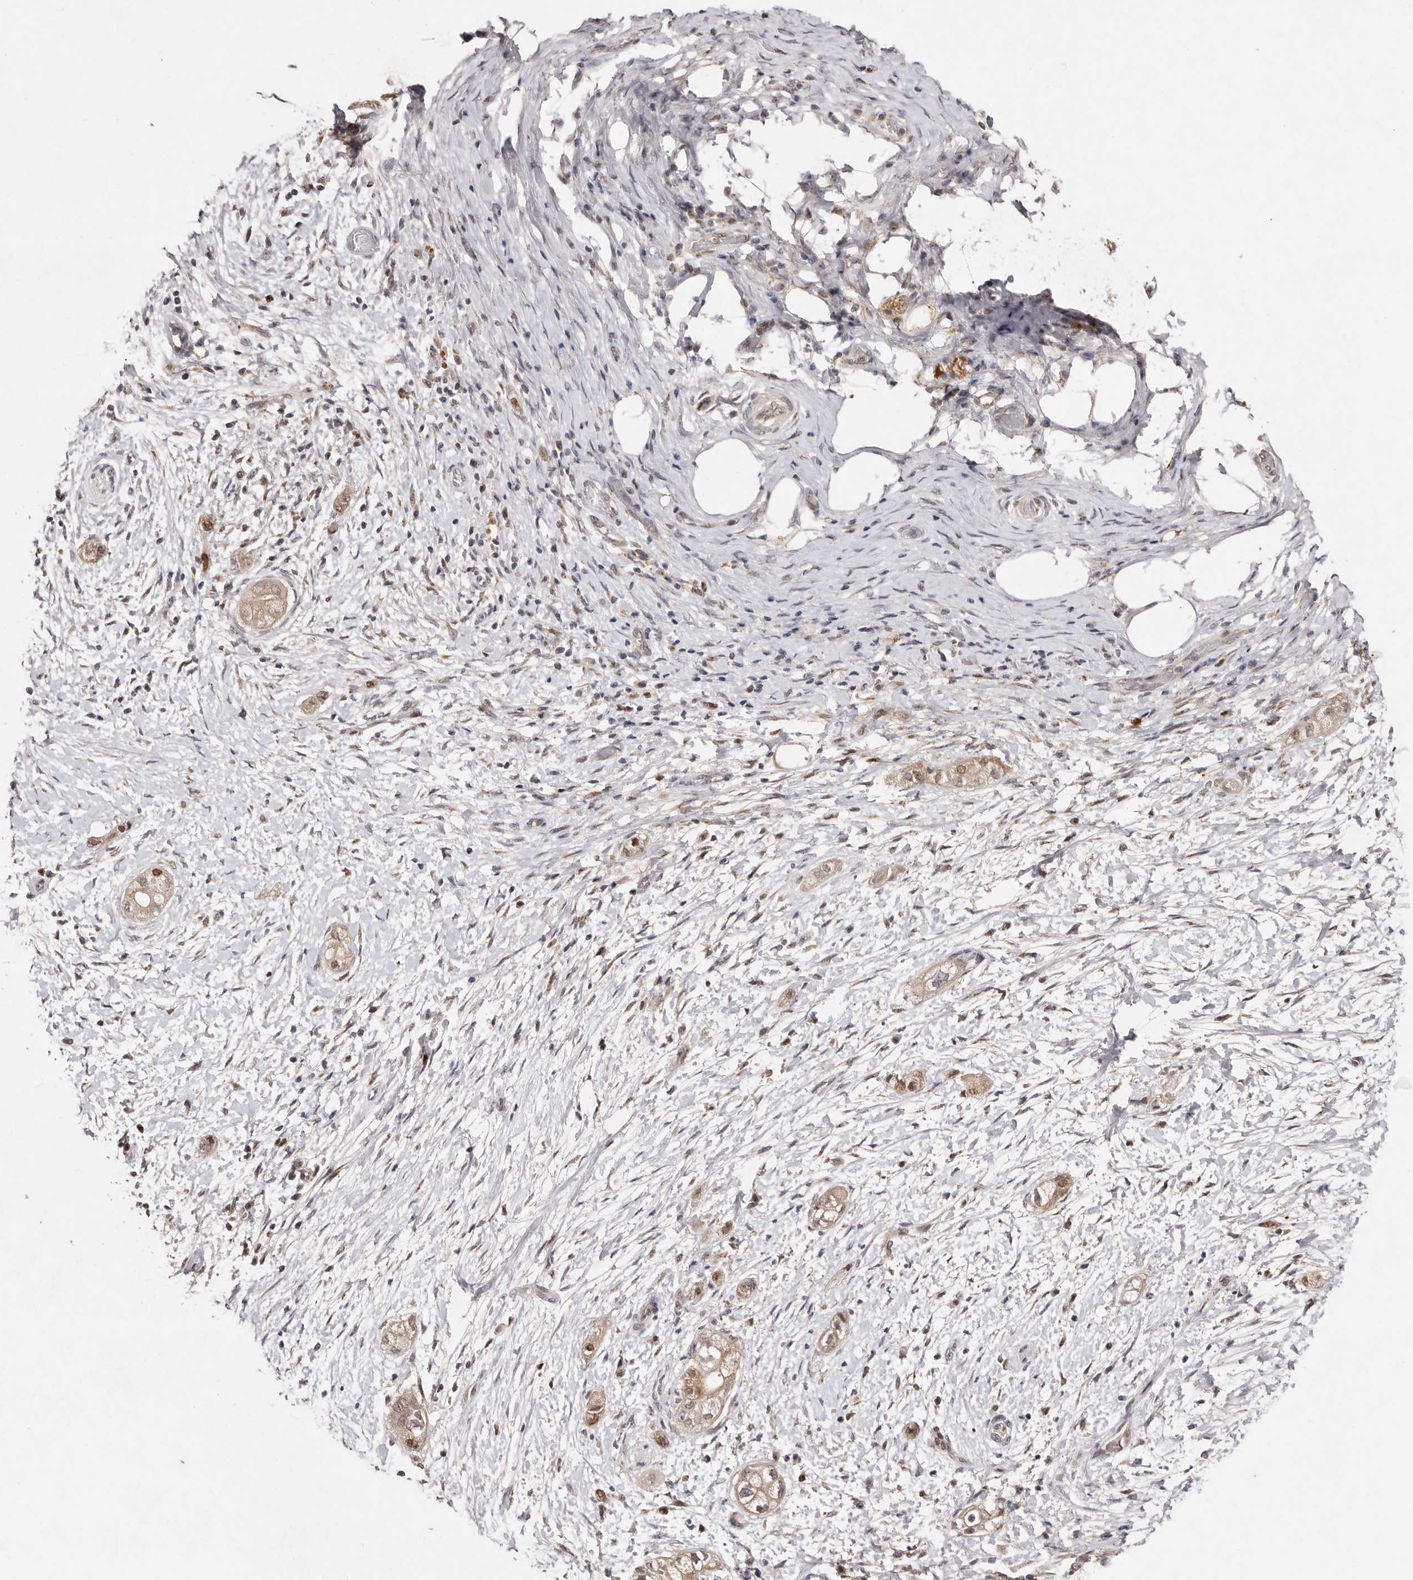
{"staining": {"intensity": "moderate", "quantity": "25%-75%", "location": "cytoplasmic/membranous,nuclear"}, "tissue": "pancreatic cancer", "cell_type": "Tumor cells", "image_type": "cancer", "snomed": [{"axis": "morphology", "description": "Adenocarcinoma, NOS"}, {"axis": "topography", "description": "Pancreas"}], "caption": "DAB immunohistochemical staining of human pancreatic cancer (adenocarcinoma) reveals moderate cytoplasmic/membranous and nuclear protein expression in approximately 25%-75% of tumor cells.", "gene": "KLF7", "patient": {"sex": "male", "age": 58}}